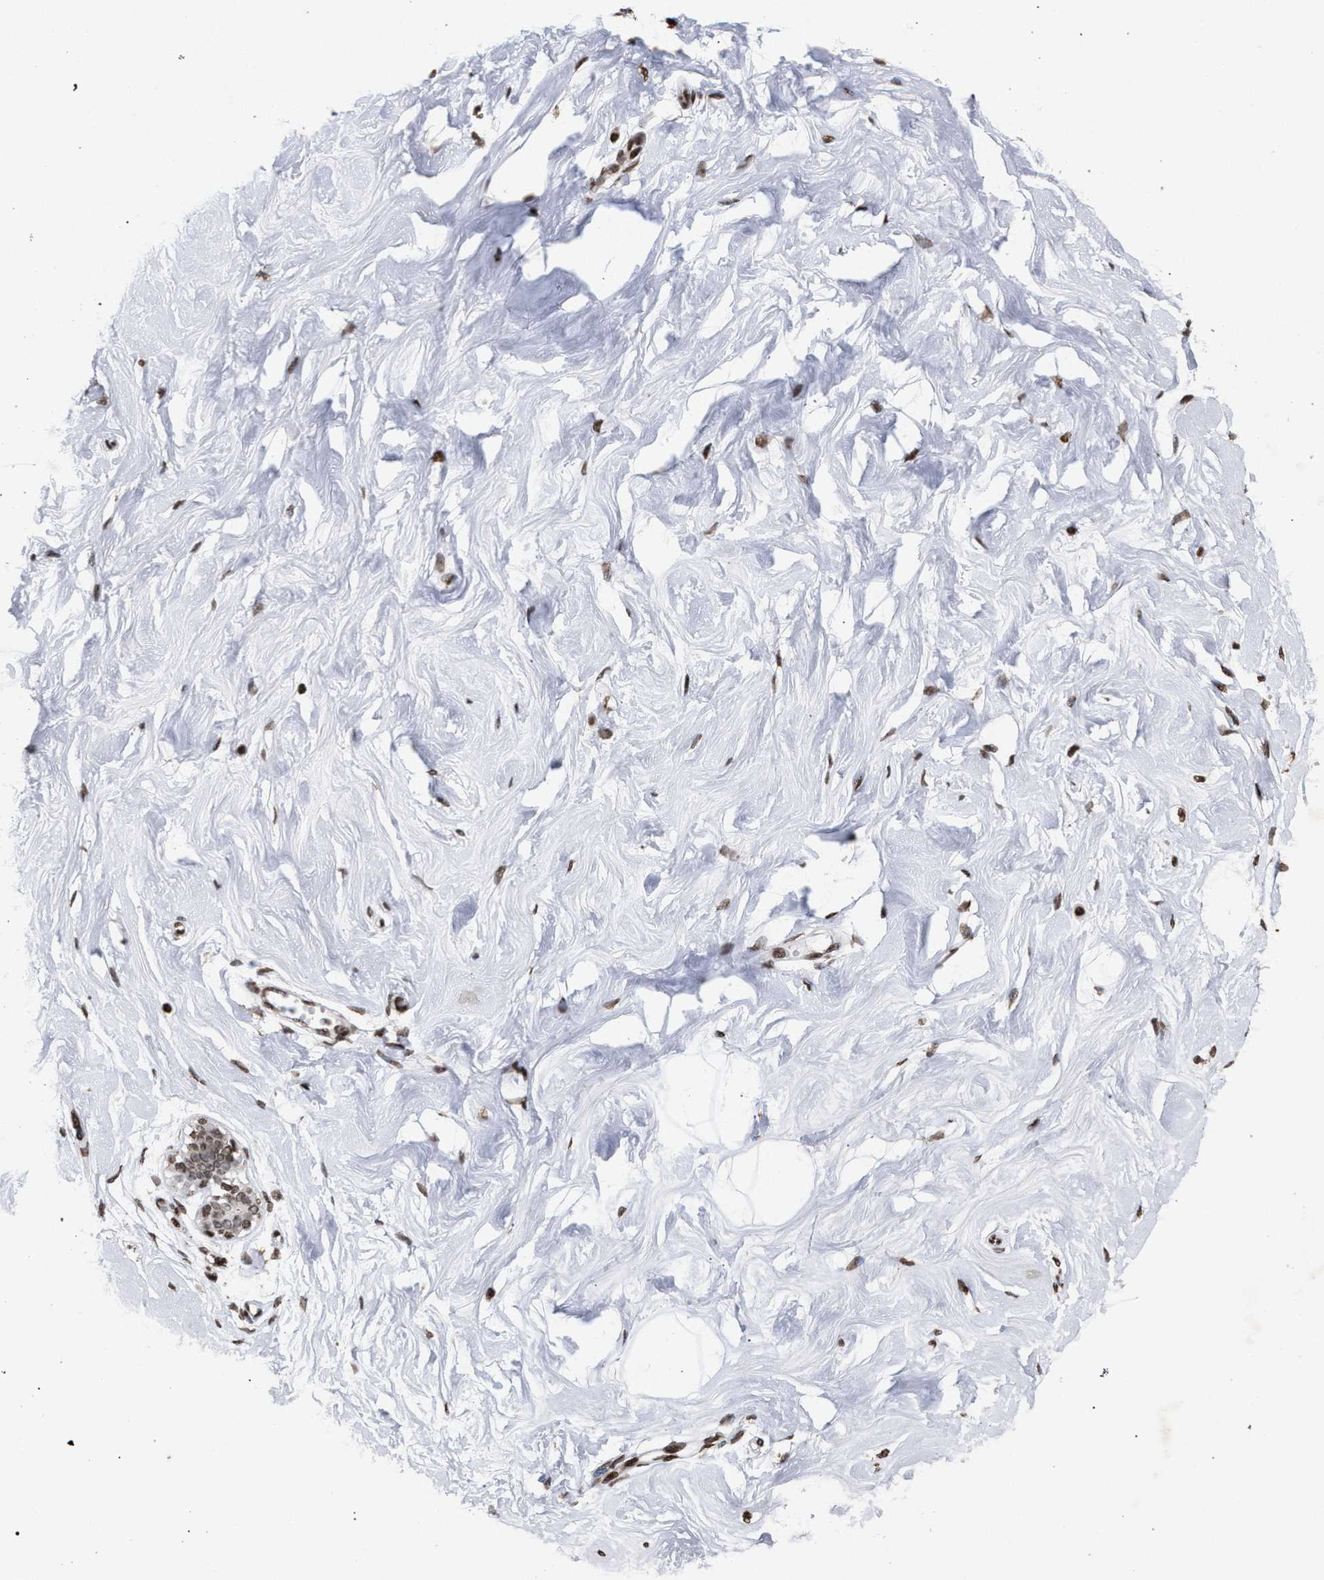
{"staining": {"intensity": "moderate", "quantity": ">75%", "location": "nuclear"}, "tissue": "breast", "cell_type": "Adipocytes", "image_type": "normal", "snomed": [{"axis": "morphology", "description": "Normal tissue, NOS"}, {"axis": "topography", "description": "Breast"}], "caption": "Immunohistochemistry (IHC) micrograph of normal breast stained for a protein (brown), which displays medium levels of moderate nuclear expression in about >75% of adipocytes.", "gene": "FOXD3", "patient": {"sex": "female", "age": 23}}